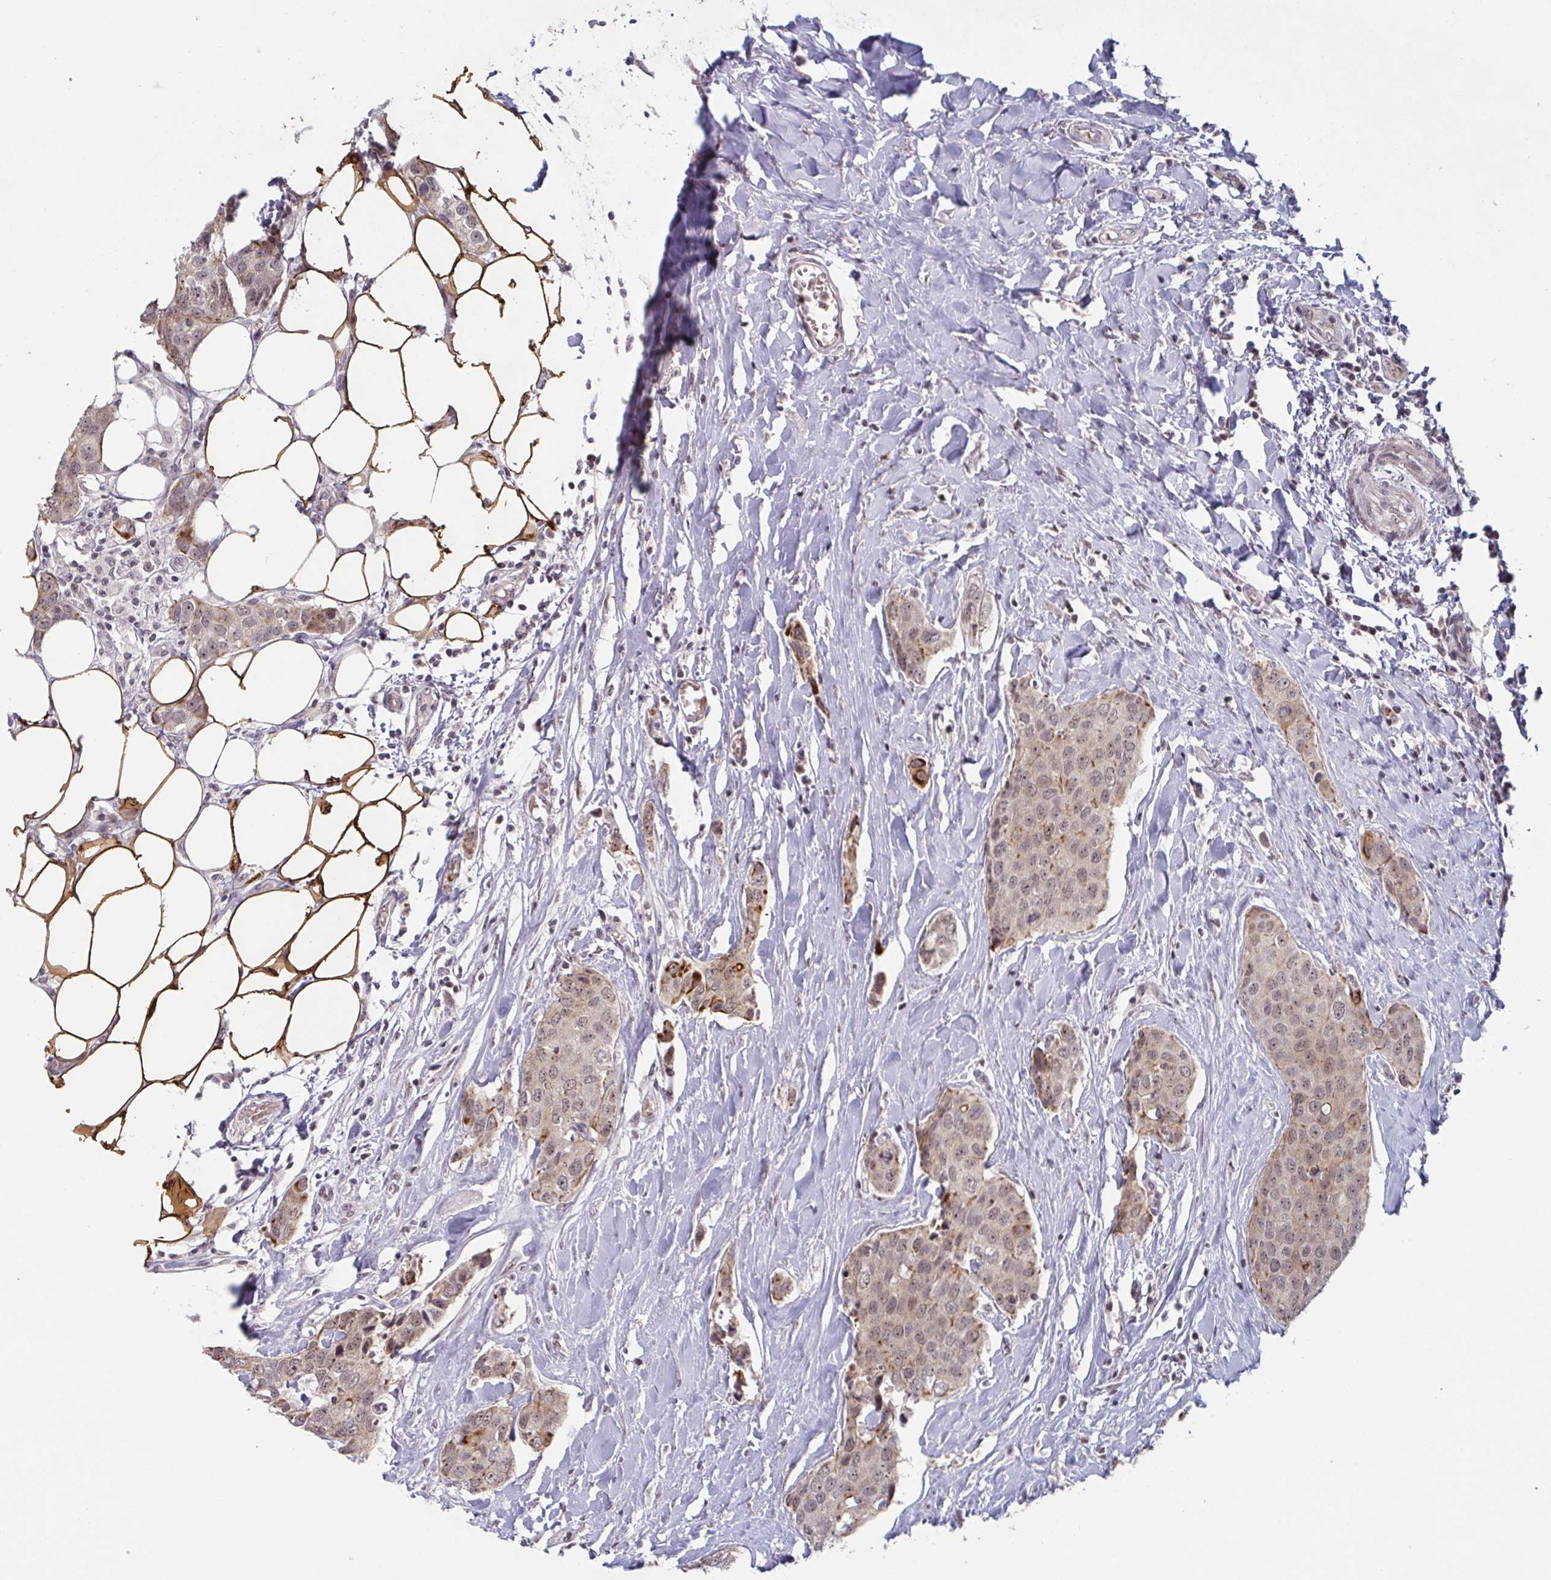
{"staining": {"intensity": "weak", "quantity": "25%-75%", "location": "cytoplasmic/membranous,nuclear"}, "tissue": "breast cancer", "cell_type": "Tumor cells", "image_type": "cancer", "snomed": [{"axis": "morphology", "description": "Duct carcinoma"}, {"axis": "topography", "description": "Breast"}], "caption": "Protein positivity by immunohistochemistry displays weak cytoplasmic/membranous and nuclear staining in about 25%-75% of tumor cells in breast cancer (intraductal carcinoma).", "gene": "NLRP13", "patient": {"sex": "female", "age": 80}}